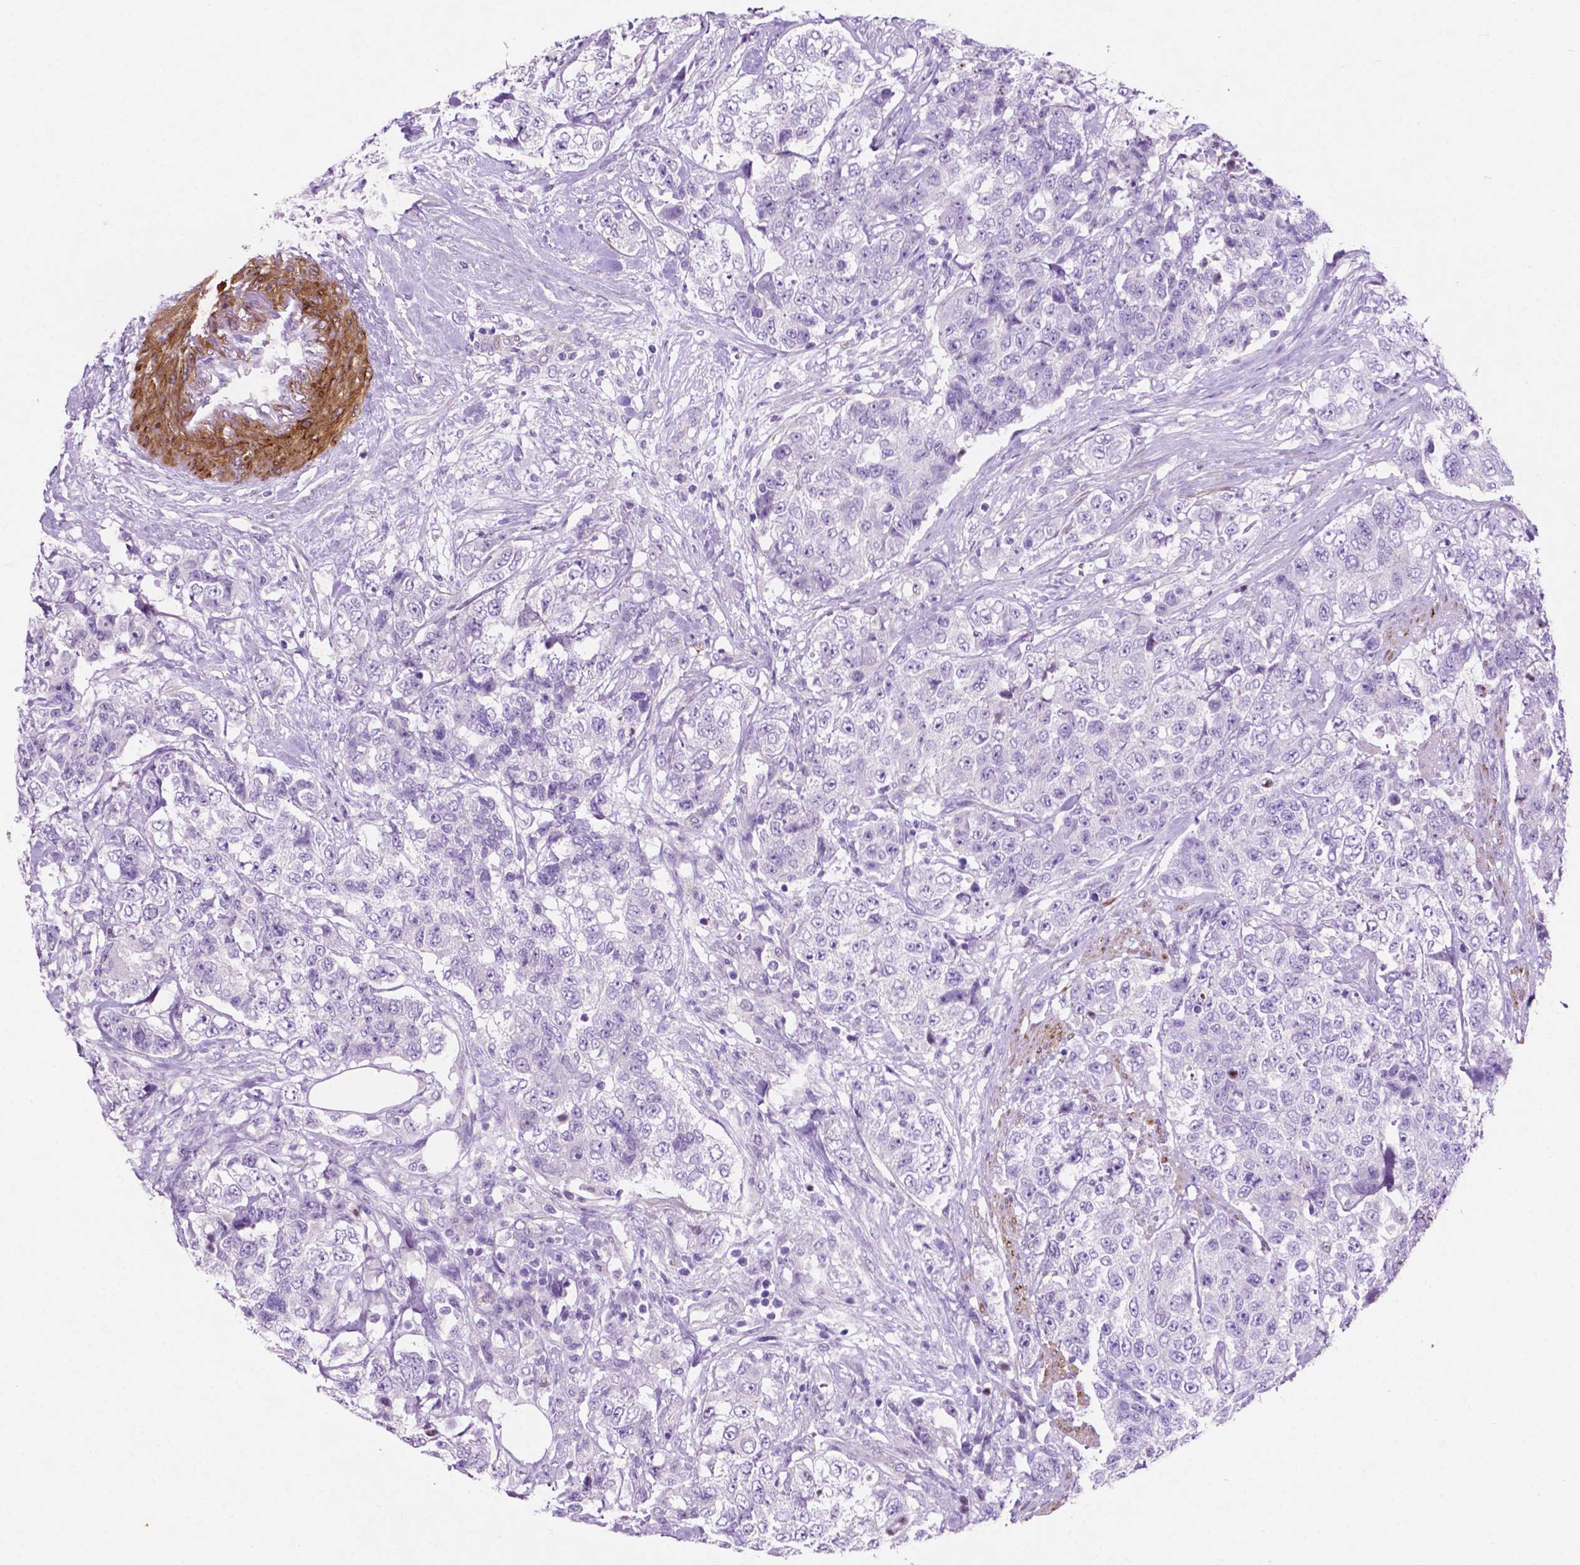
{"staining": {"intensity": "negative", "quantity": "none", "location": "none"}, "tissue": "urothelial cancer", "cell_type": "Tumor cells", "image_type": "cancer", "snomed": [{"axis": "morphology", "description": "Urothelial carcinoma, High grade"}, {"axis": "topography", "description": "Urinary bladder"}], "caption": "Urothelial cancer was stained to show a protein in brown. There is no significant positivity in tumor cells. The staining was performed using DAB to visualize the protein expression in brown, while the nuclei were stained in blue with hematoxylin (Magnification: 20x).", "gene": "ASPG", "patient": {"sex": "female", "age": 78}}